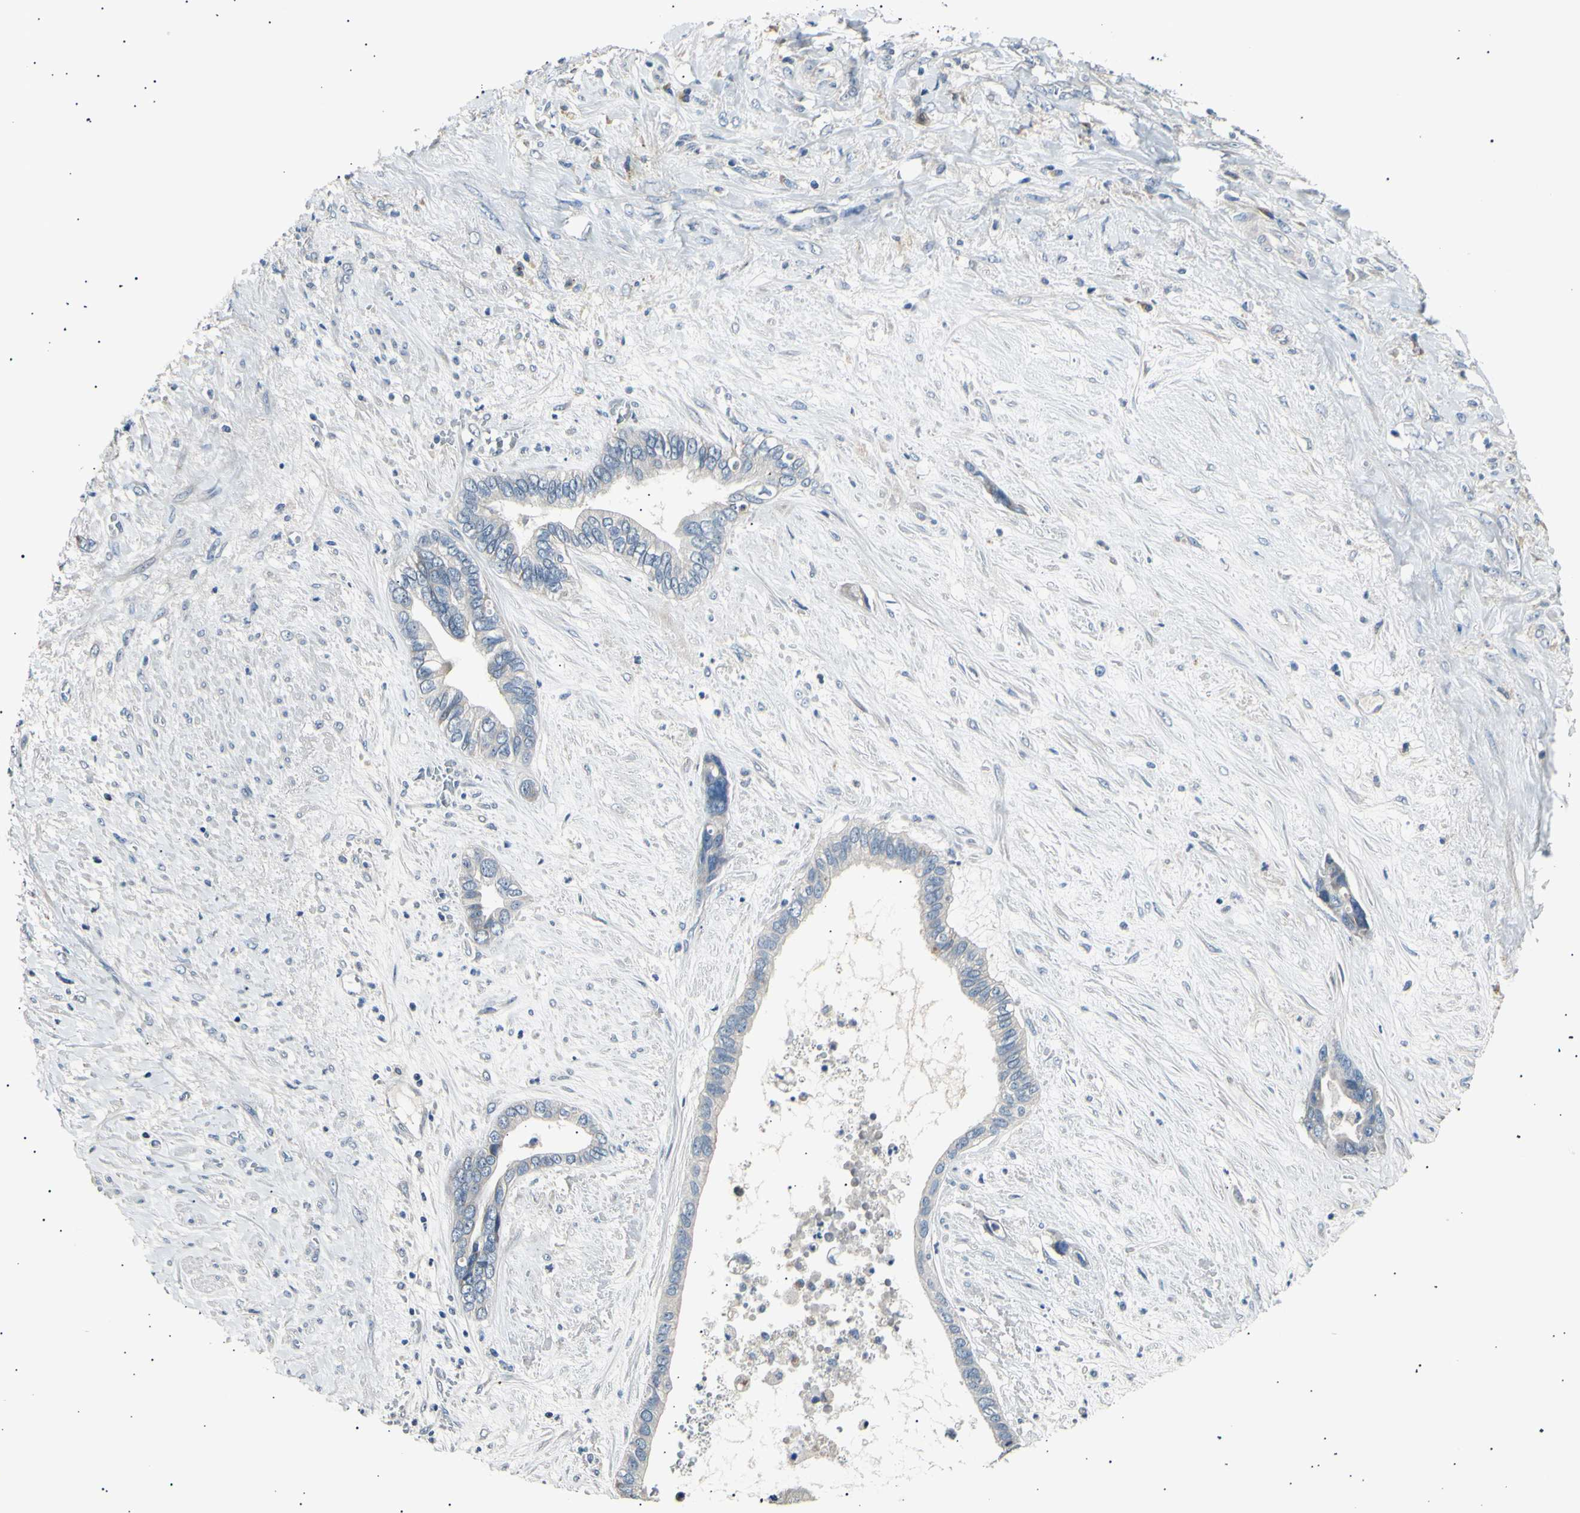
{"staining": {"intensity": "weak", "quantity": ">75%", "location": "cytoplasmic/membranous"}, "tissue": "liver cancer", "cell_type": "Tumor cells", "image_type": "cancer", "snomed": [{"axis": "morphology", "description": "Cholangiocarcinoma"}, {"axis": "topography", "description": "Liver"}], "caption": "Liver cholangiocarcinoma tissue demonstrates weak cytoplasmic/membranous positivity in about >75% of tumor cells", "gene": "ITGA6", "patient": {"sex": "female", "age": 65}}